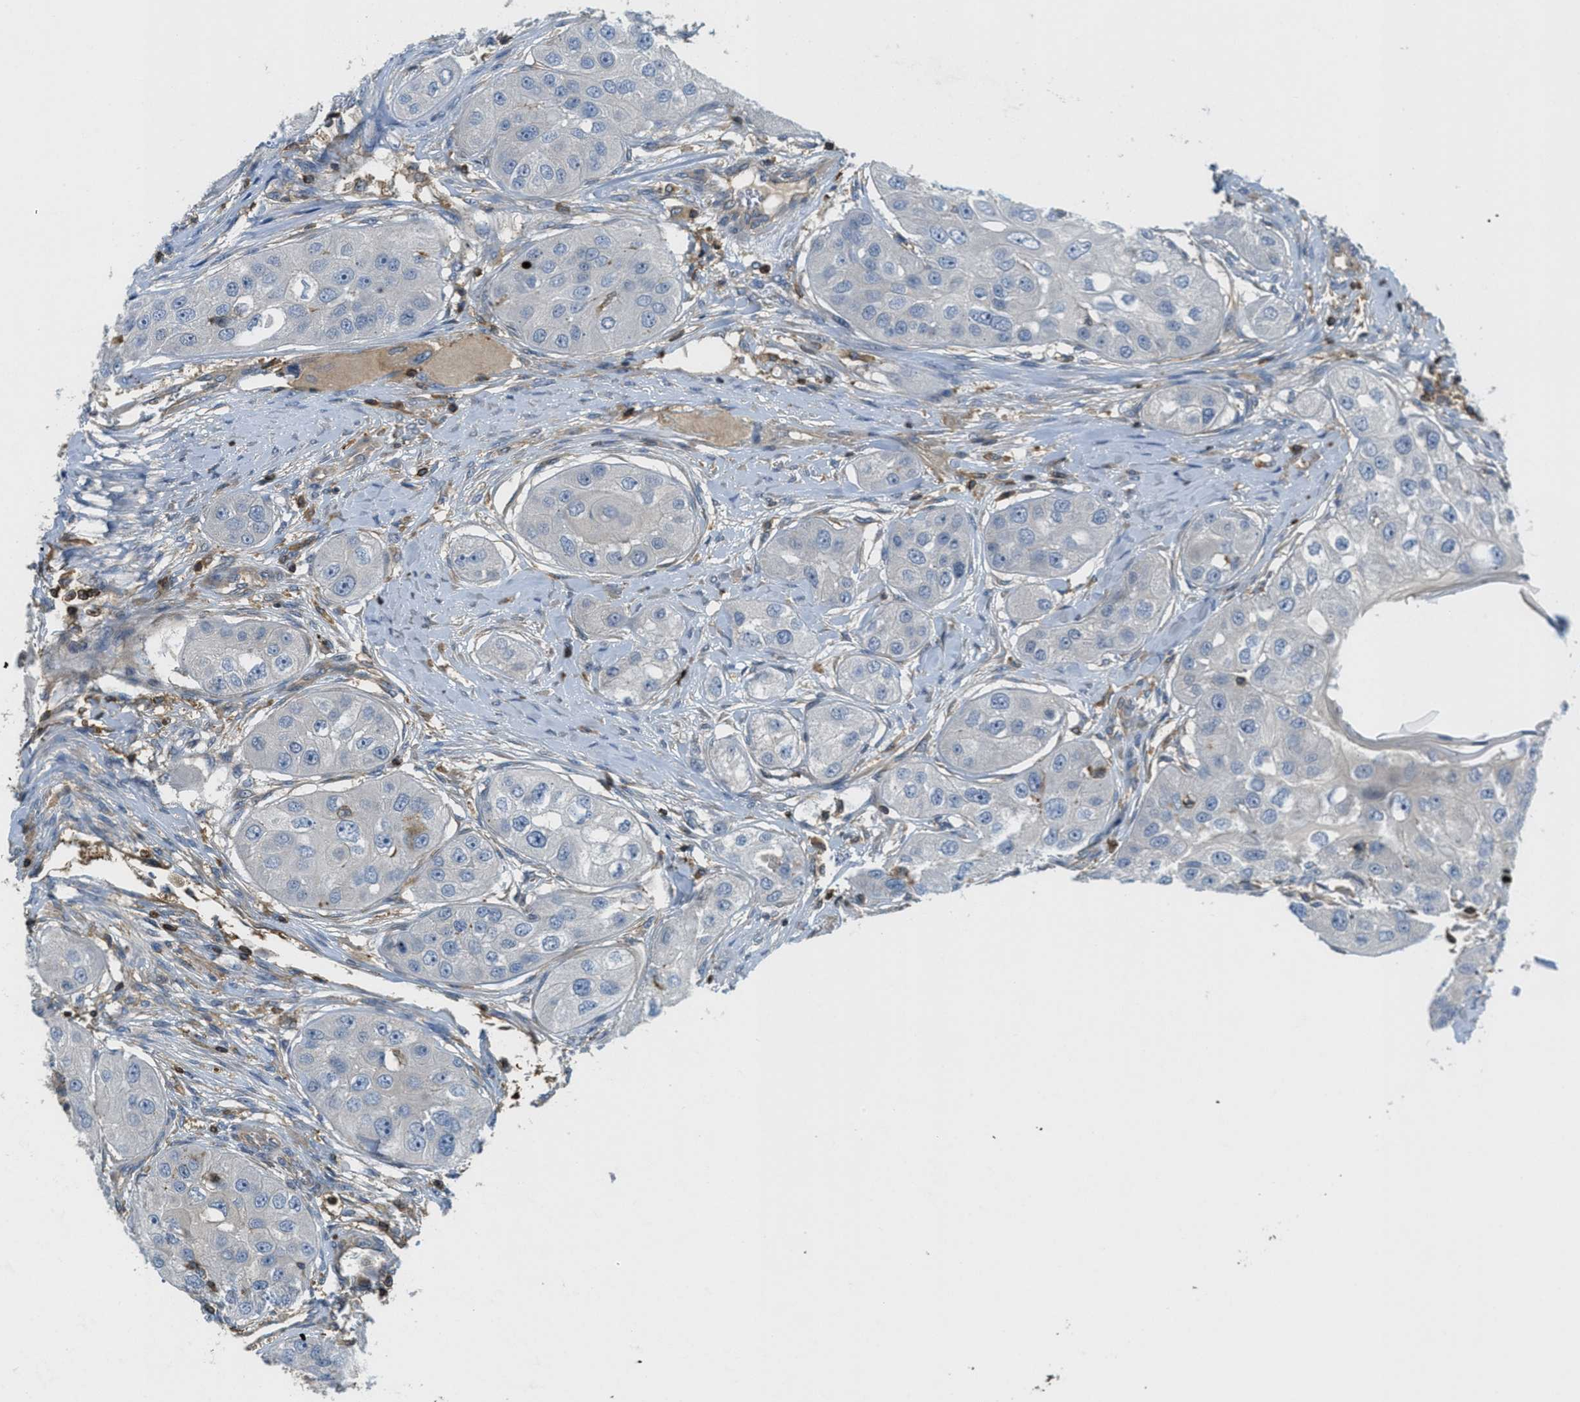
{"staining": {"intensity": "negative", "quantity": "none", "location": "none"}, "tissue": "head and neck cancer", "cell_type": "Tumor cells", "image_type": "cancer", "snomed": [{"axis": "morphology", "description": "Normal tissue, NOS"}, {"axis": "morphology", "description": "Squamous cell carcinoma, NOS"}, {"axis": "topography", "description": "Skeletal muscle"}, {"axis": "topography", "description": "Head-Neck"}], "caption": "Human head and neck squamous cell carcinoma stained for a protein using immunohistochemistry (IHC) displays no positivity in tumor cells.", "gene": "GRIK2", "patient": {"sex": "male", "age": 51}}